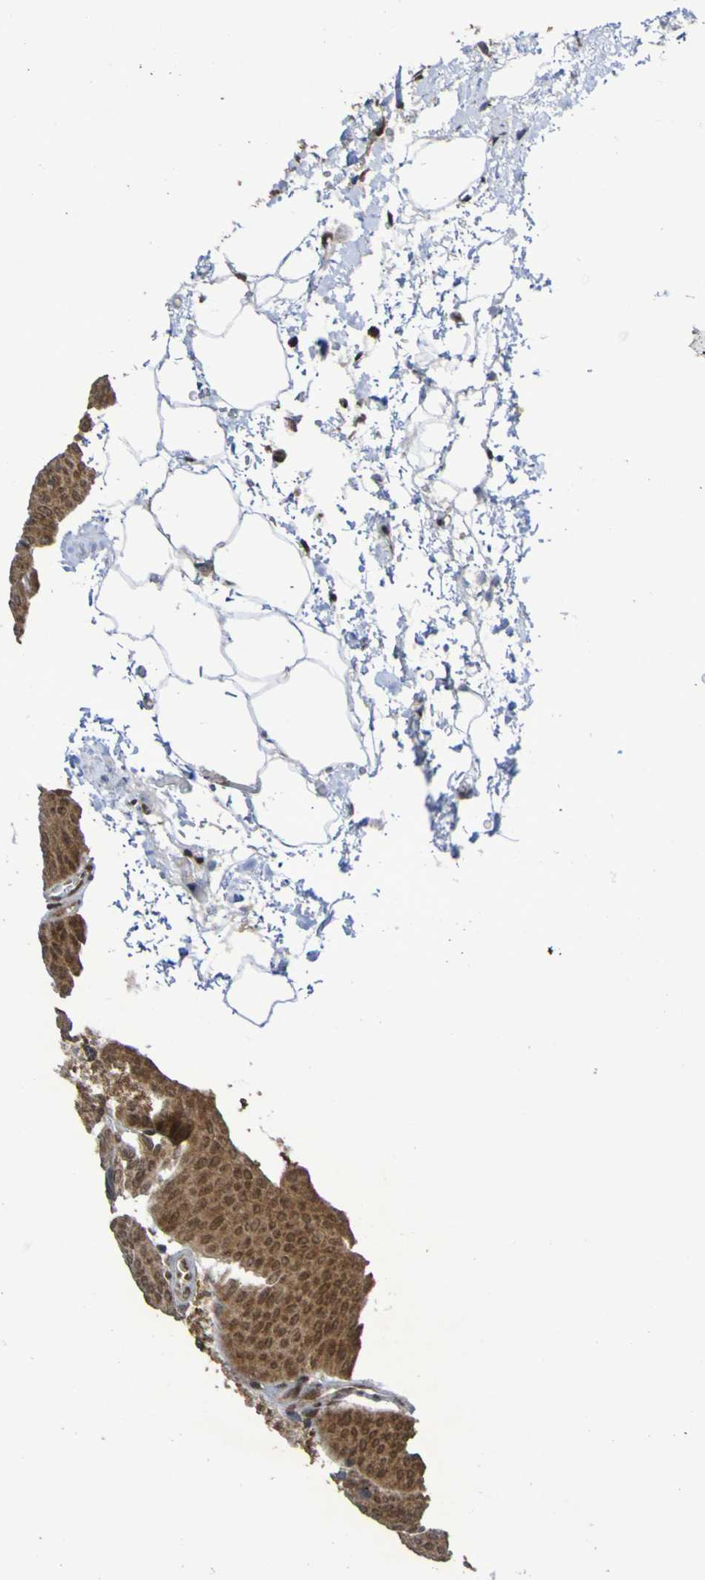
{"staining": {"intensity": "strong", "quantity": ">75%", "location": "cytoplasmic/membranous,nuclear"}, "tissue": "urothelial cancer", "cell_type": "Tumor cells", "image_type": "cancer", "snomed": [{"axis": "morphology", "description": "Urothelial carcinoma, Low grade"}, {"axis": "topography", "description": "Urinary bladder"}], "caption": "A brown stain highlights strong cytoplasmic/membranous and nuclear positivity of a protein in urothelial carcinoma (low-grade) tumor cells.", "gene": "ITLN1", "patient": {"sex": "female", "age": 60}}